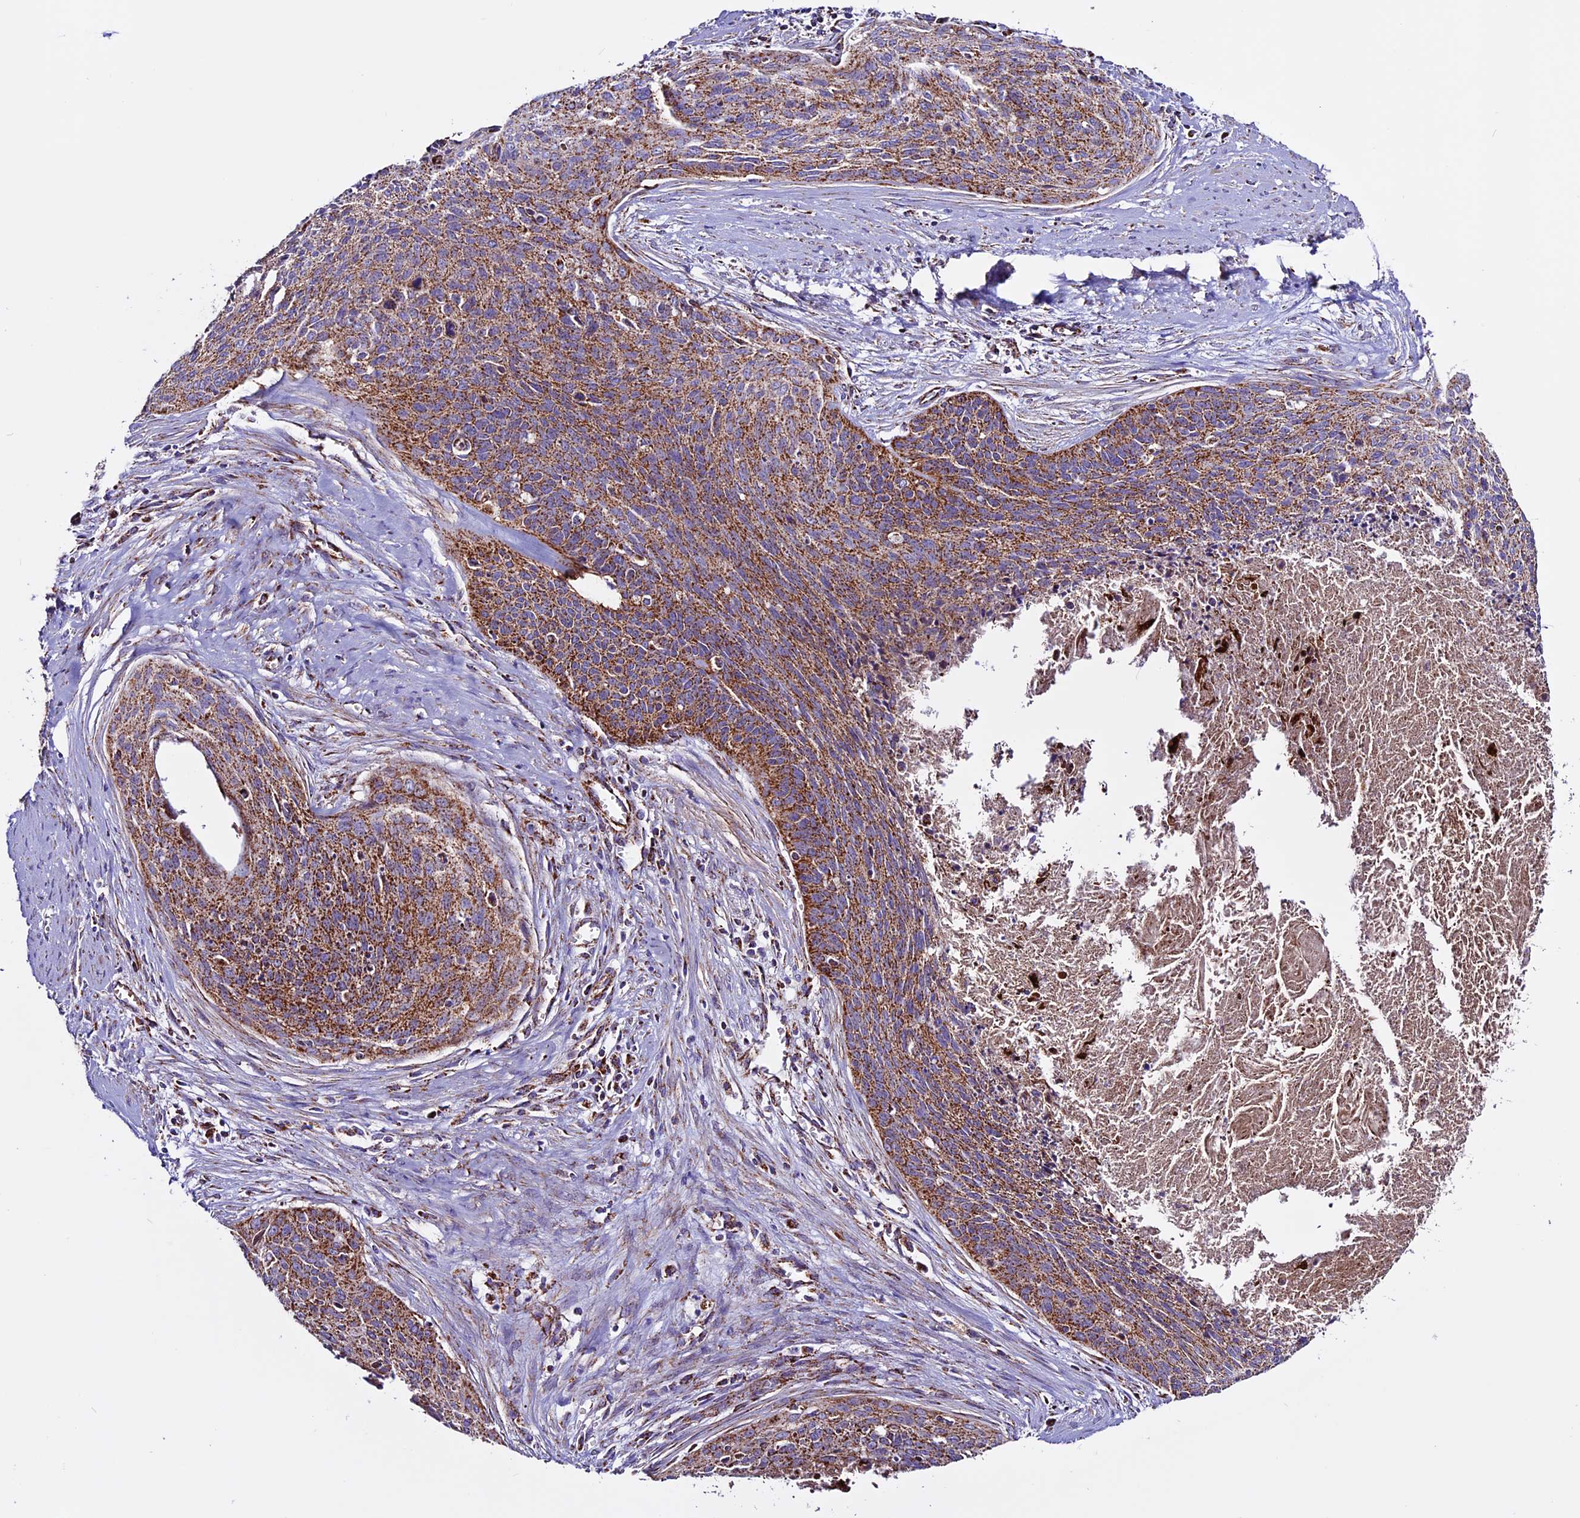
{"staining": {"intensity": "moderate", "quantity": ">75%", "location": "cytoplasmic/membranous"}, "tissue": "cervical cancer", "cell_type": "Tumor cells", "image_type": "cancer", "snomed": [{"axis": "morphology", "description": "Squamous cell carcinoma, NOS"}, {"axis": "topography", "description": "Cervix"}], "caption": "A brown stain labels moderate cytoplasmic/membranous staining of a protein in cervical cancer tumor cells.", "gene": "CX3CL1", "patient": {"sex": "female", "age": 55}}